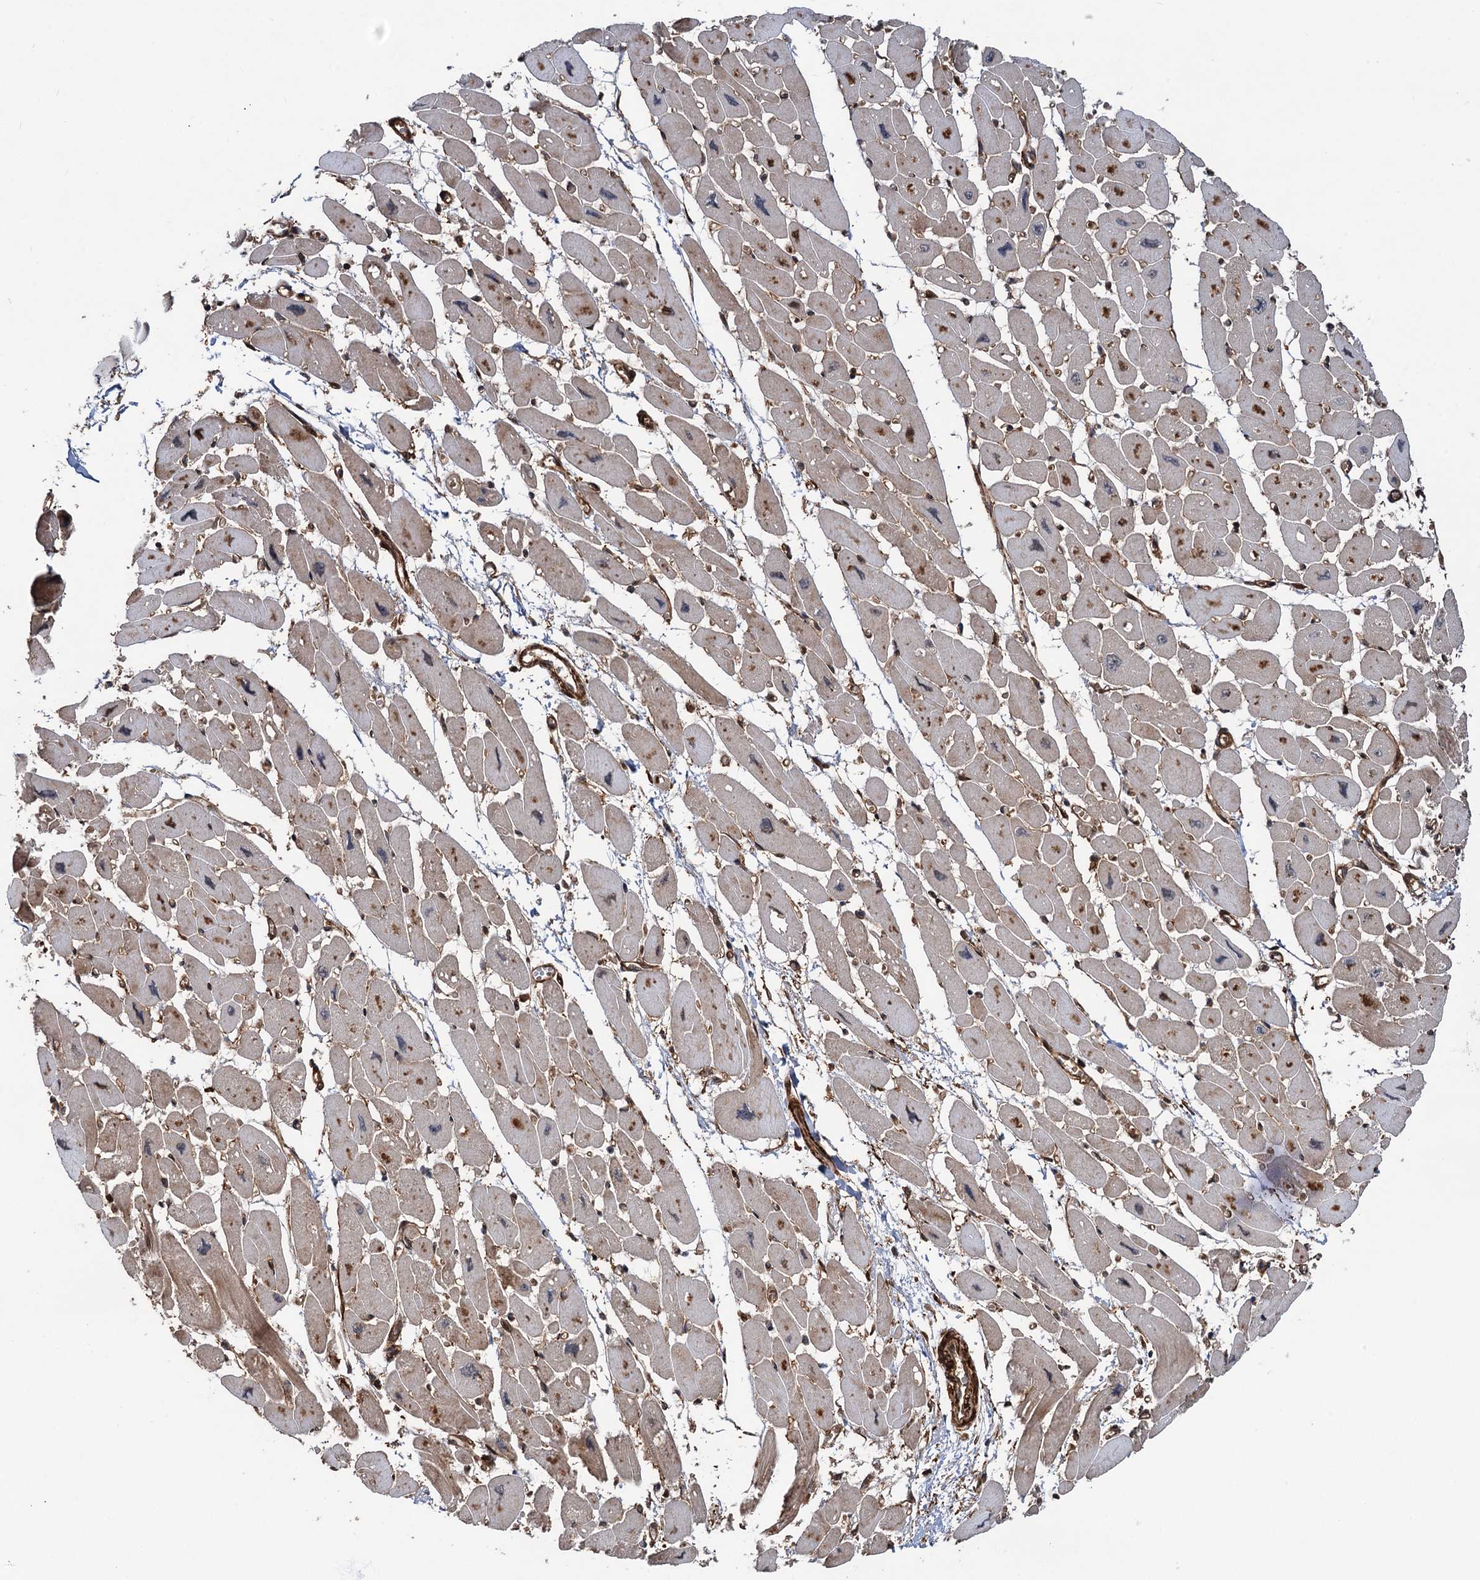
{"staining": {"intensity": "moderate", "quantity": "25%-75%", "location": "cytoplasmic/membranous,nuclear"}, "tissue": "heart muscle", "cell_type": "Cardiomyocytes", "image_type": "normal", "snomed": [{"axis": "morphology", "description": "Normal tissue, NOS"}, {"axis": "topography", "description": "Heart"}], "caption": "Immunohistochemical staining of unremarkable human heart muscle displays 25%-75% levels of moderate cytoplasmic/membranous,nuclear protein staining in approximately 25%-75% of cardiomyocytes.", "gene": "SNRNP25", "patient": {"sex": "female", "age": 54}}